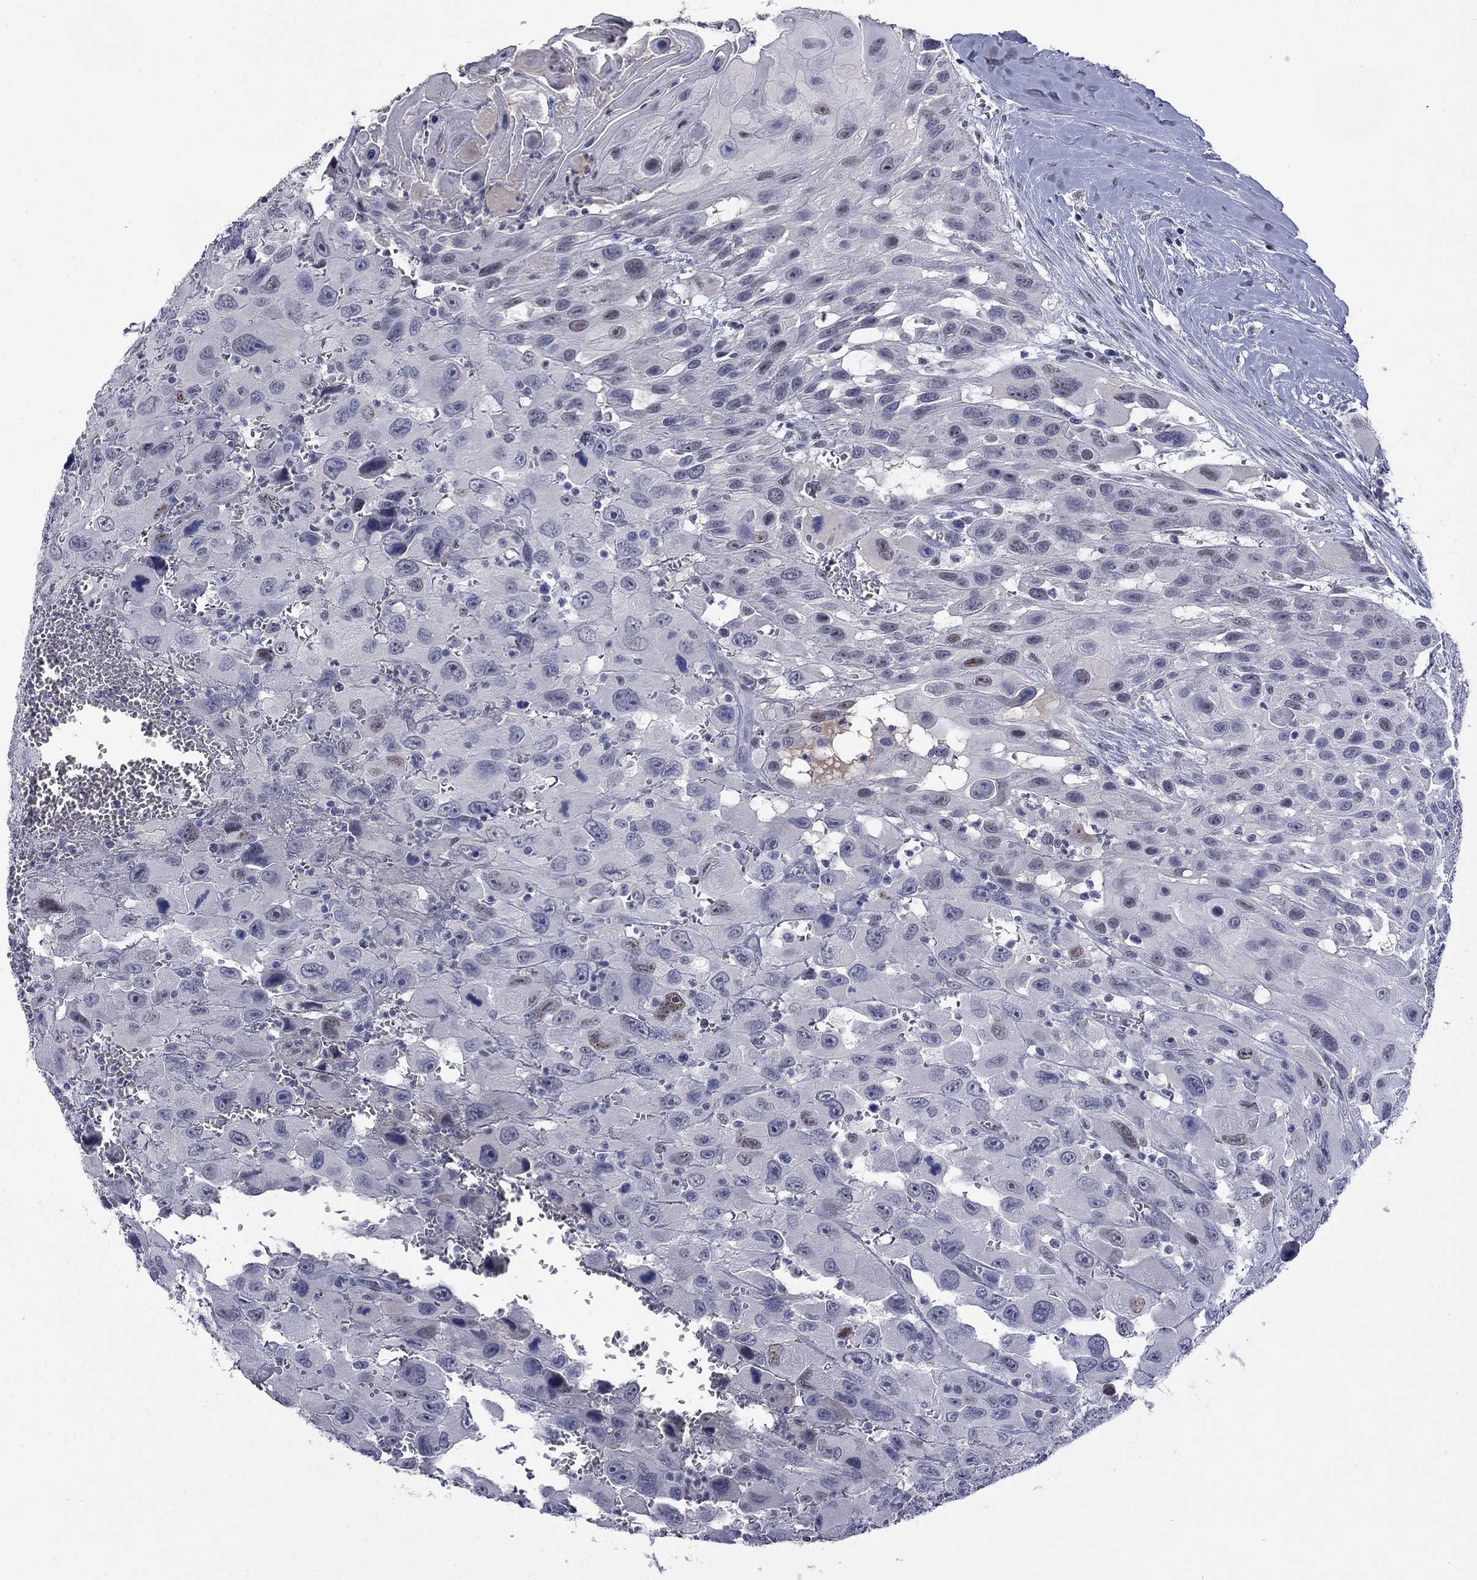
{"staining": {"intensity": "negative", "quantity": "none", "location": "none"}, "tissue": "head and neck cancer", "cell_type": "Tumor cells", "image_type": "cancer", "snomed": [{"axis": "morphology", "description": "Squamous cell carcinoma, NOS"}, {"axis": "morphology", "description": "Squamous cell carcinoma, metastatic, NOS"}, {"axis": "topography", "description": "Oral tissue"}, {"axis": "topography", "description": "Head-Neck"}], "caption": "High power microscopy micrograph of an immunohistochemistry (IHC) photomicrograph of head and neck cancer, revealing no significant staining in tumor cells.", "gene": "SLC51A", "patient": {"sex": "female", "age": 85}}